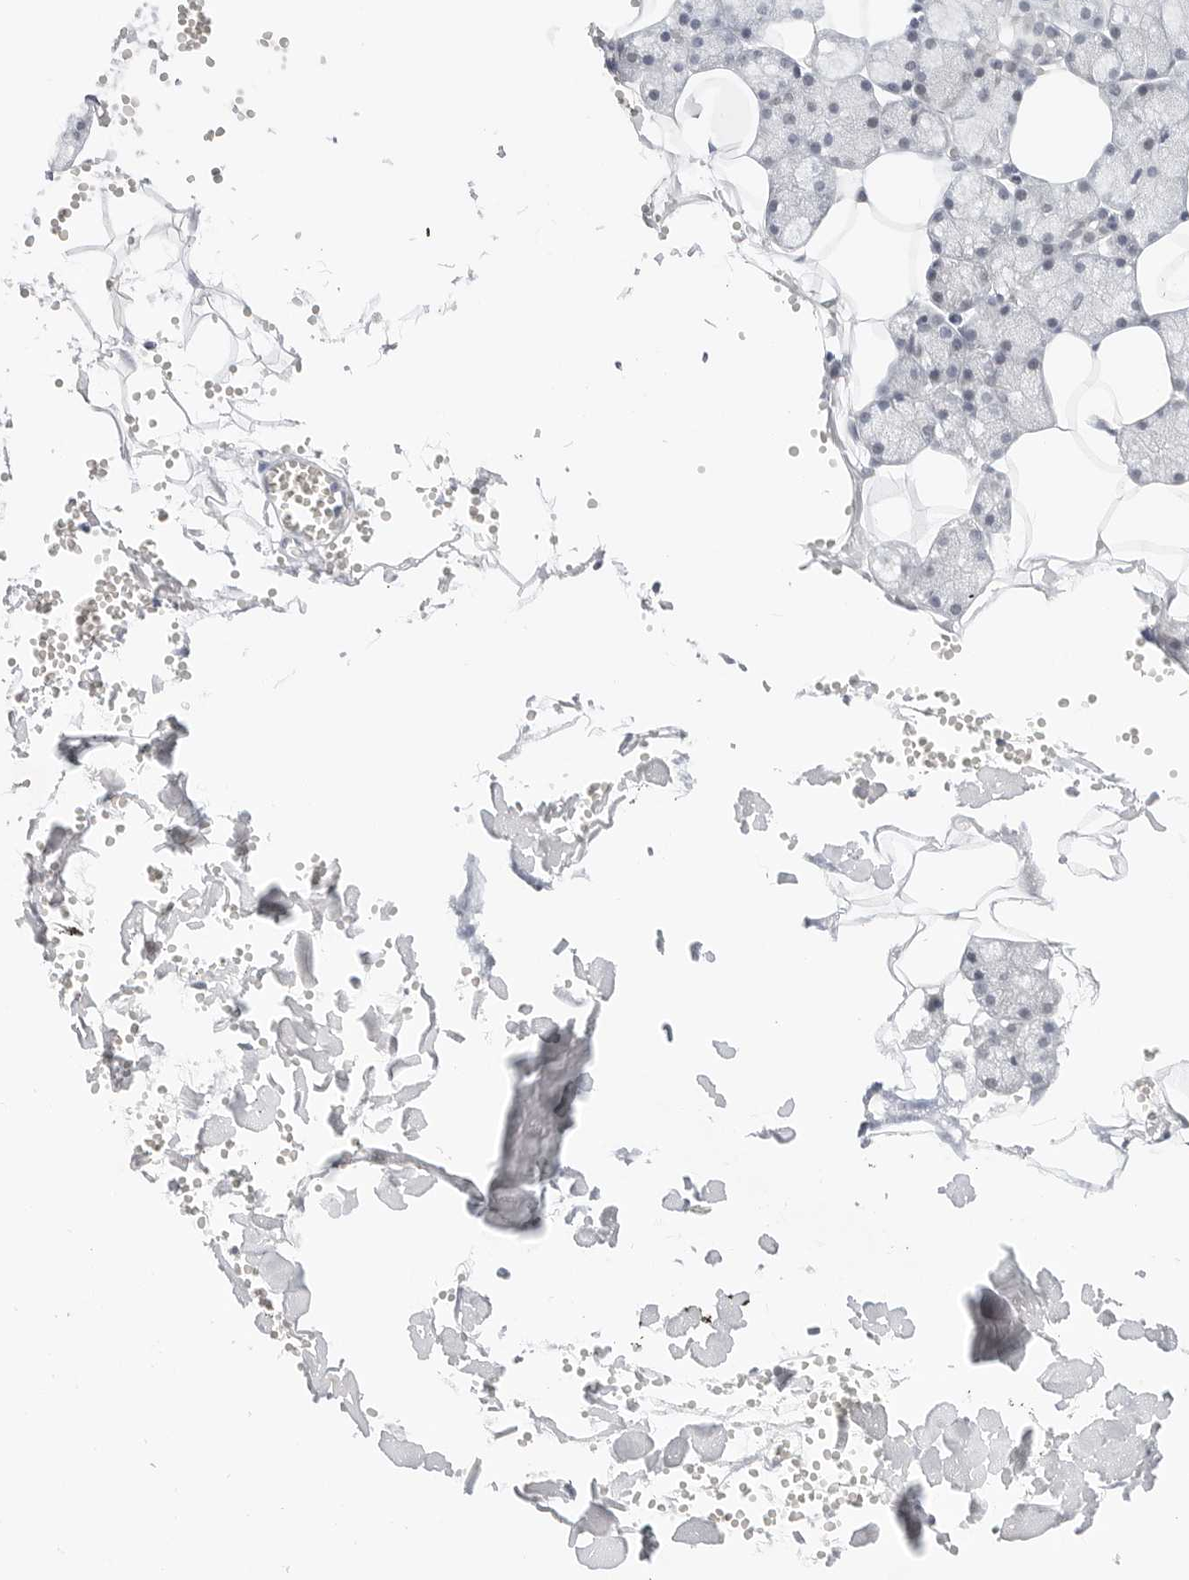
{"staining": {"intensity": "moderate", "quantity": "<25%", "location": "cytoplasmic/membranous"}, "tissue": "salivary gland", "cell_type": "Glandular cells", "image_type": "normal", "snomed": [{"axis": "morphology", "description": "Normal tissue, NOS"}, {"axis": "topography", "description": "Salivary gland"}], "caption": "Human salivary gland stained for a protein (brown) exhibits moderate cytoplasmic/membranous positive positivity in approximately <25% of glandular cells.", "gene": "HIPK3", "patient": {"sex": "male", "age": 62}}